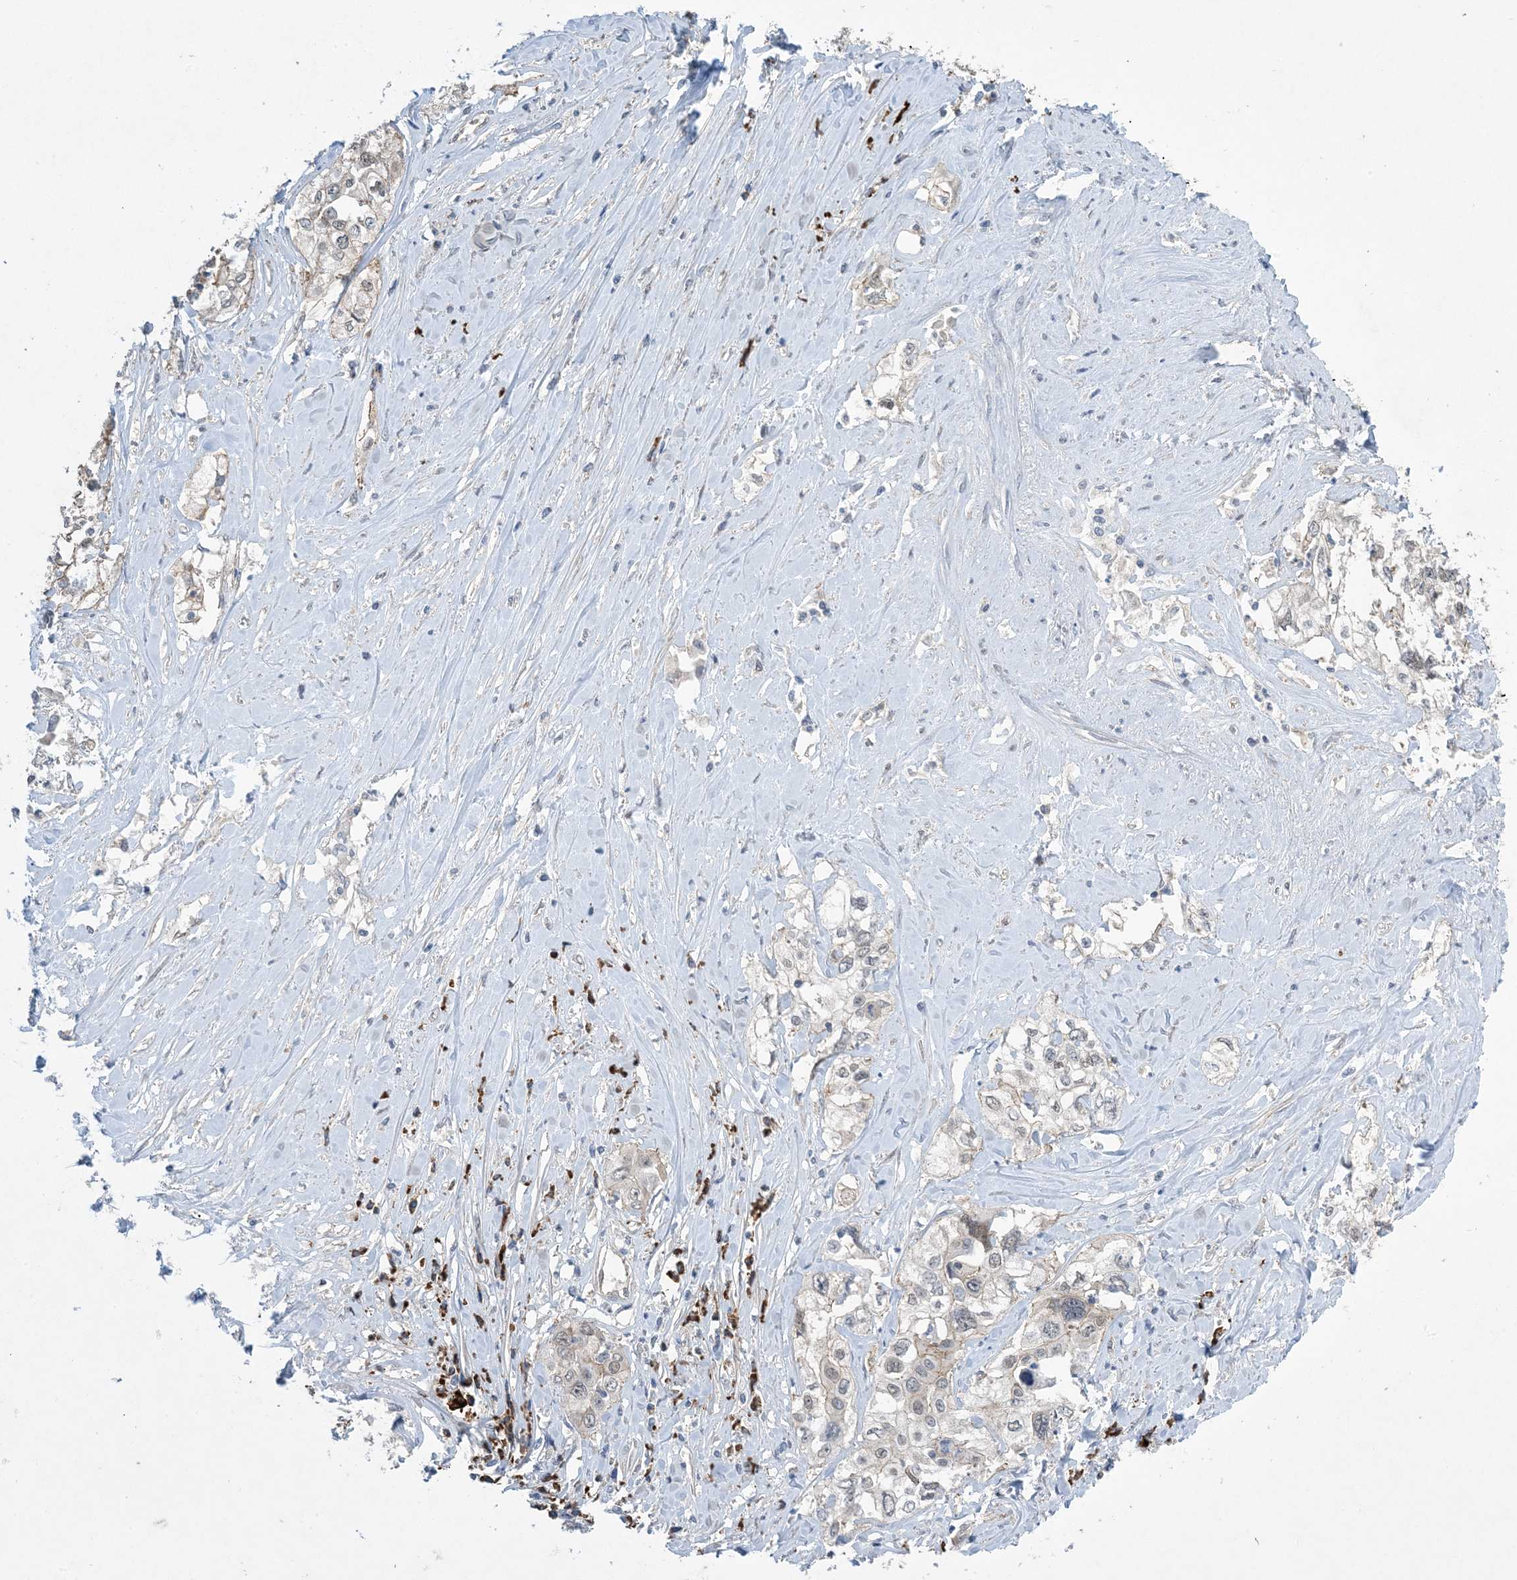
{"staining": {"intensity": "negative", "quantity": "none", "location": "none"}, "tissue": "cervical cancer", "cell_type": "Tumor cells", "image_type": "cancer", "snomed": [{"axis": "morphology", "description": "Squamous cell carcinoma, NOS"}, {"axis": "topography", "description": "Cervix"}], "caption": "Immunohistochemical staining of human squamous cell carcinoma (cervical) demonstrates no significant staining in tumor cells.", "gene": "AOC1", "patient": {"sex": "female", "age": 31}}